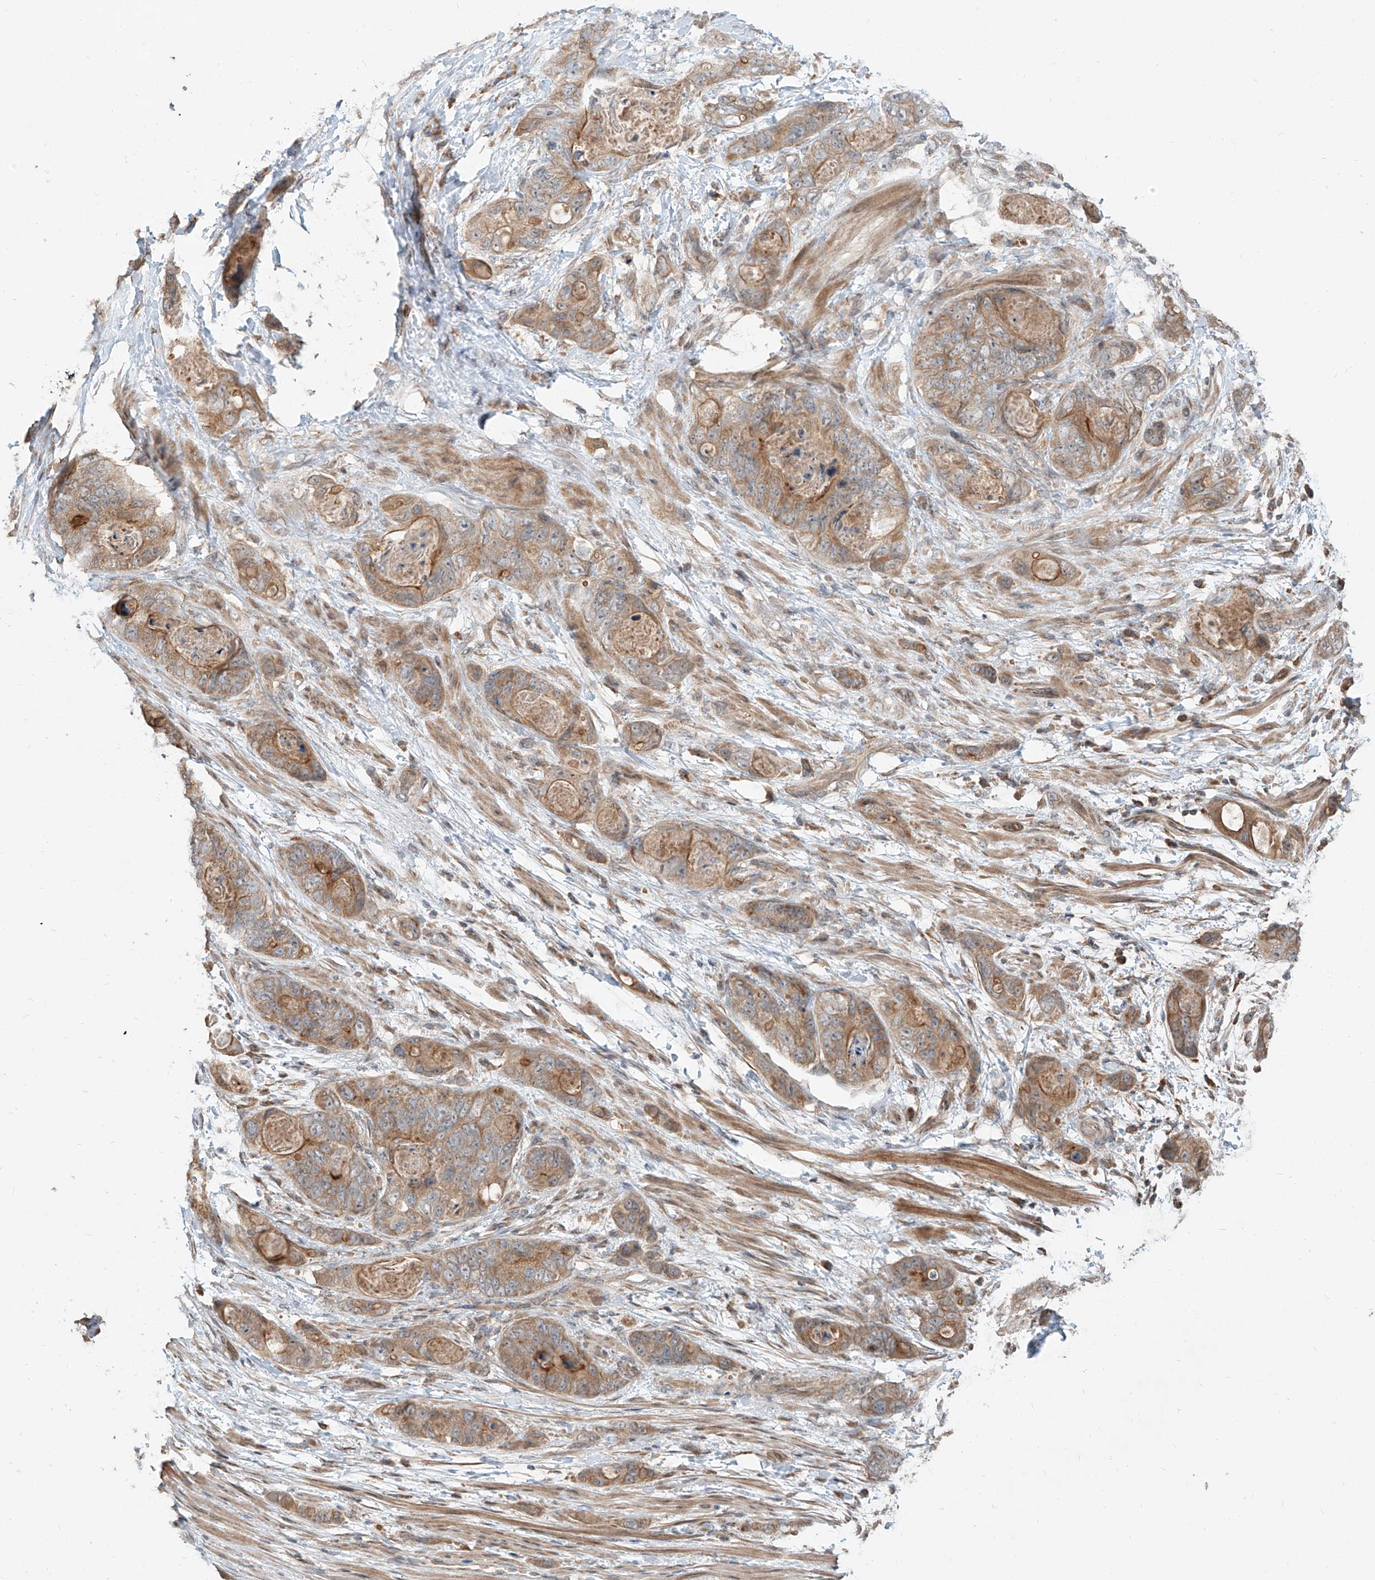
{"staining": {"intensity": "moderate", "quantity": ">75%", "location": "cytoplasmic/membranous"}, "tissue": "stomach cancer", "cell_type": "Tumor cells", "image_type": "cancer", "snomed": [{"axis": "morphology", "description": "Adenocarcinoma, NOS"}, {"axis": "topography", "description": "Stomach"}], "caption": "This micrograph reveals immunohistochemistry (IHC) staining of adenocarcinoma (stomach), with medium moderate cytoplasmic/membranous positivity in approximately >75% of tumor cells.", "gene": "STX19", "patient": {"sex": "female", "age": 89}}